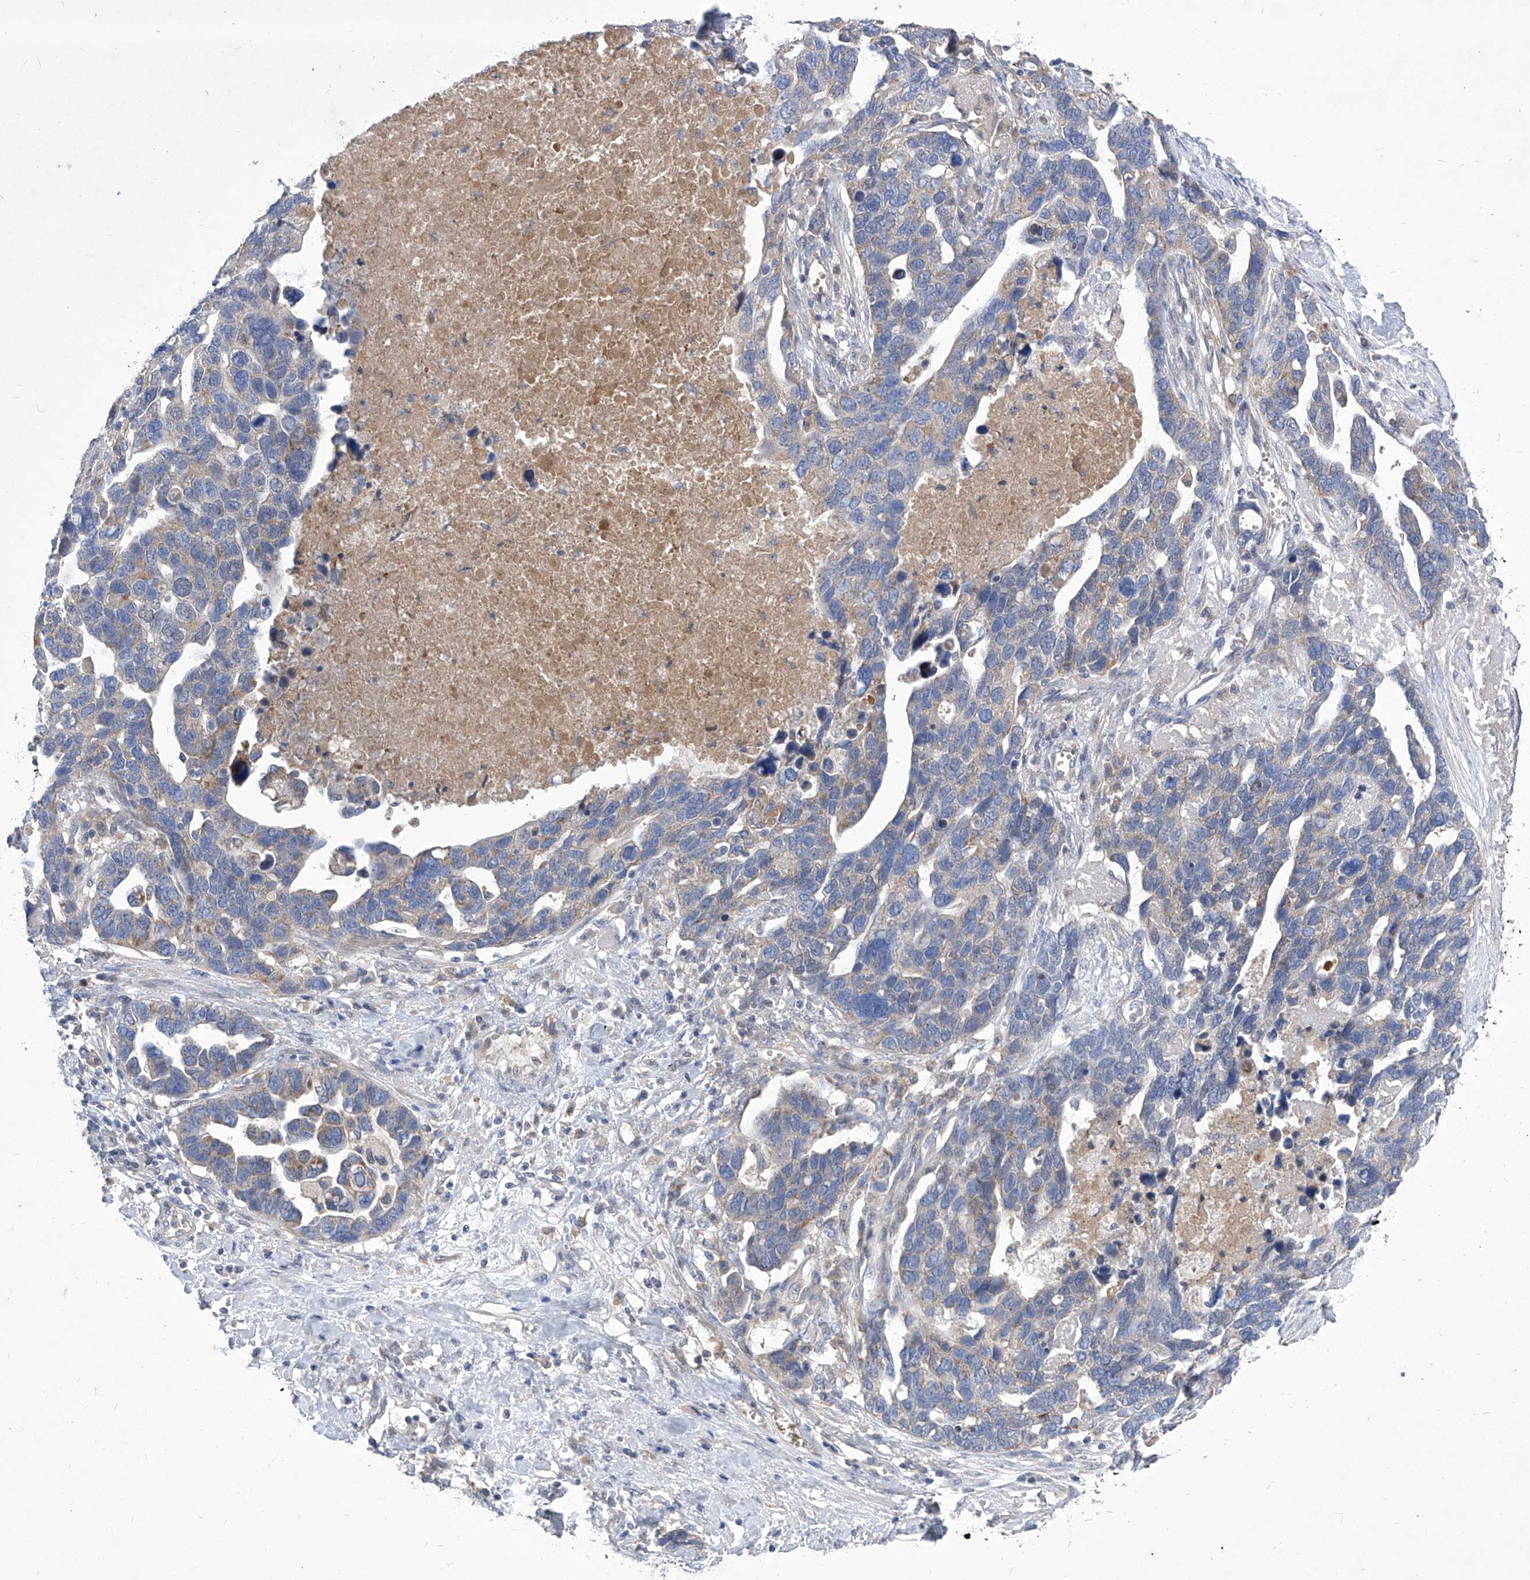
{"staining": {"intensity": "weak", "quantity": "<25%", "location": "cytoplasmic/membranous"}, "tissue": "ovarian cancer", "cell_type": "Tumor cells", "image_type": "cancer", "snomed": [{"axis": "morphology", "description": "Cystadenocarcinoma, serous, NOS"}, {"axis": "topography", "description": "Ovary"}], "caption": "Tumor cells are negative for brown protein staining in ovarian serous cystadenocarcinoma.", "gene": "COQ3", "patient": {"sex": "female", "age": 54}}